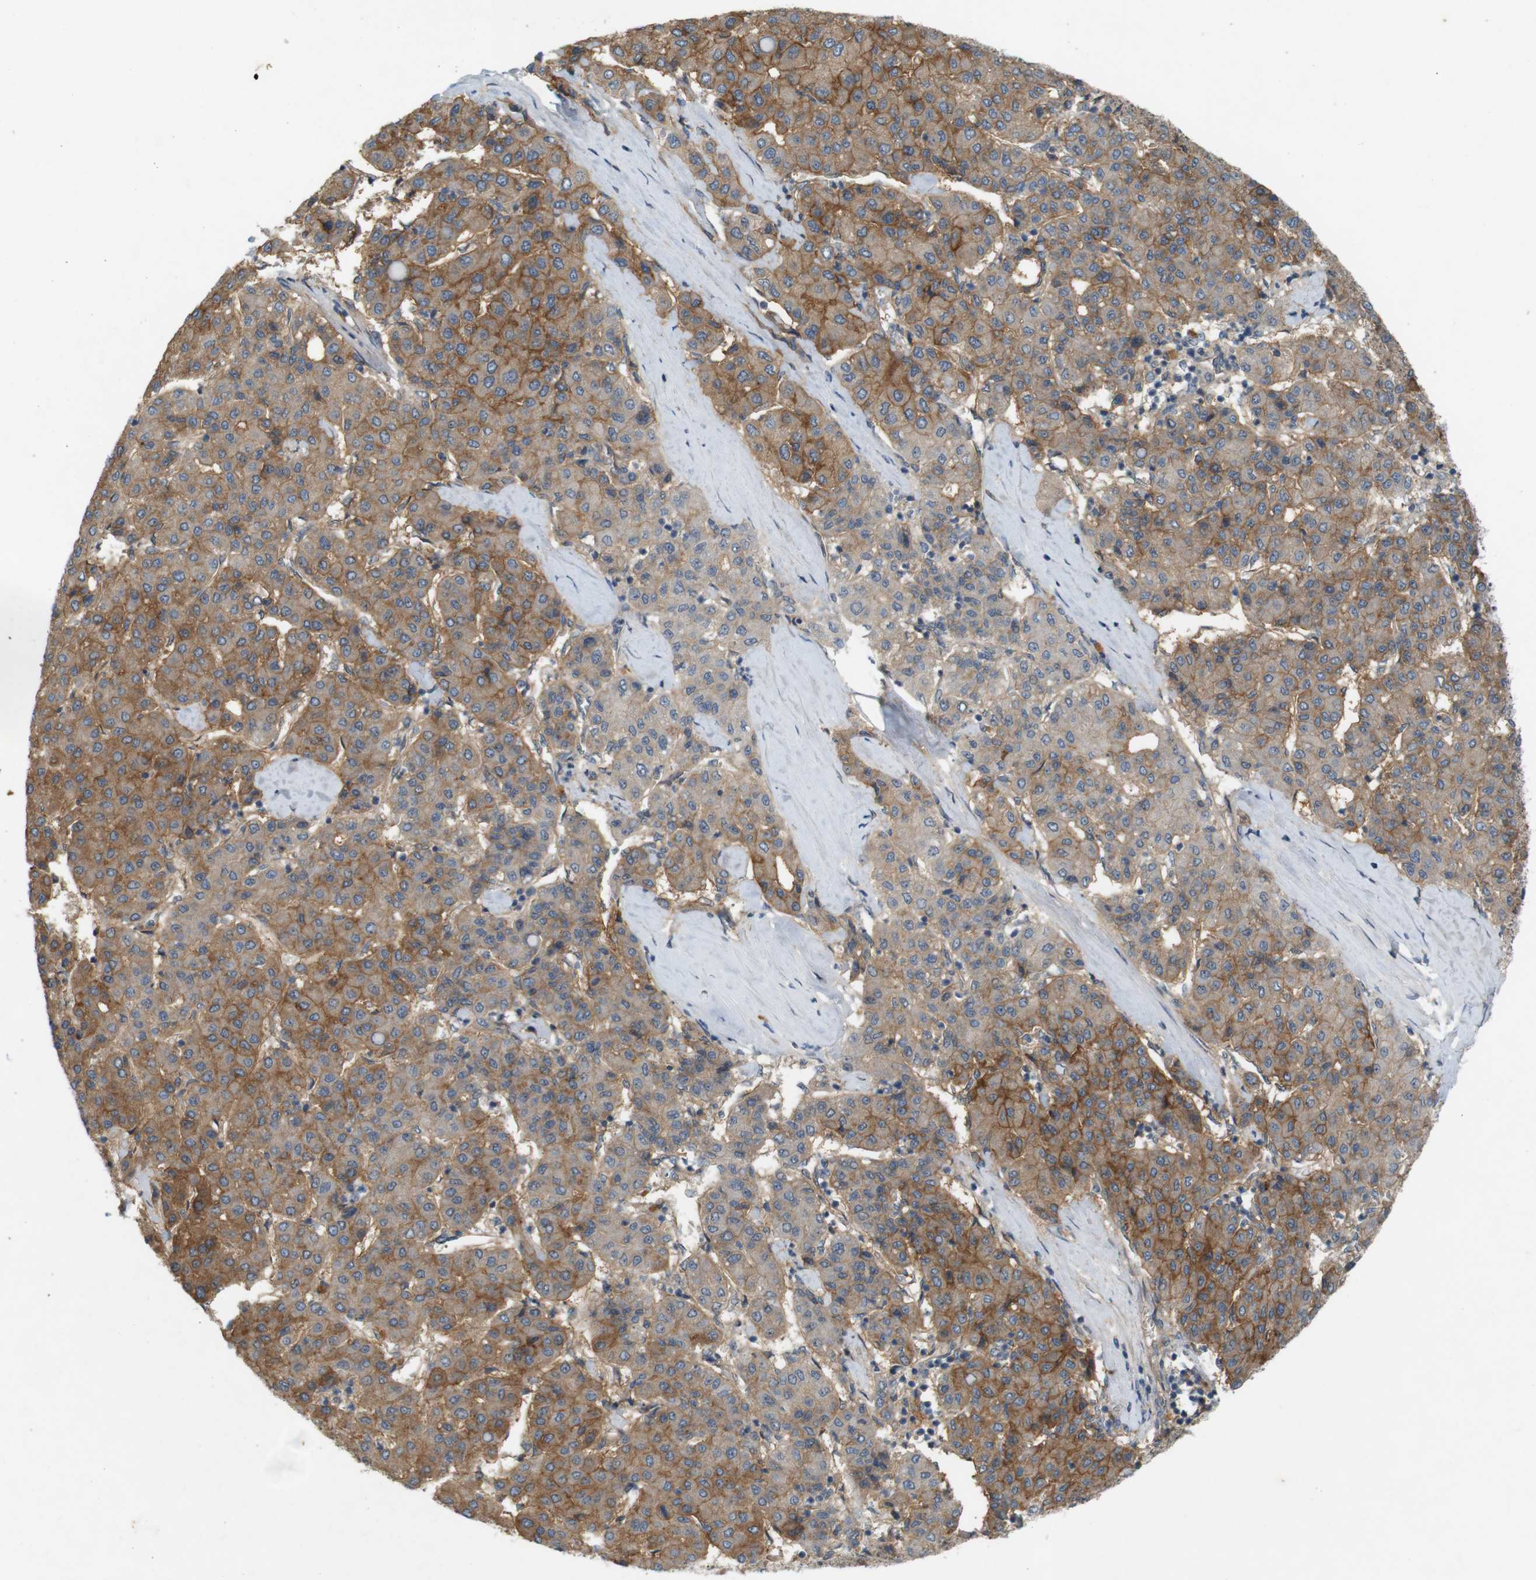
{"staining": {"intensity": "moderate", "quantity": ">75%", "location": "cytoplasmic/membranous"}, "tissue": "liver cancer", "cell_type": "Tumor cells", "image_type": "cancer", "snomed": [{"axis": "morphology", "description": "Carcinoma, Hepatocellular, NOS"}, {"axis": "topography", "description": "Liver"}], "caption": "An image of hepatocellular carcinoma (liver) stained for a protein displays moderate cytoplasmic/membranous brown staining in tumor cells.", "gene": "PVR", "patient": {"sex": "male", "age": 65}}